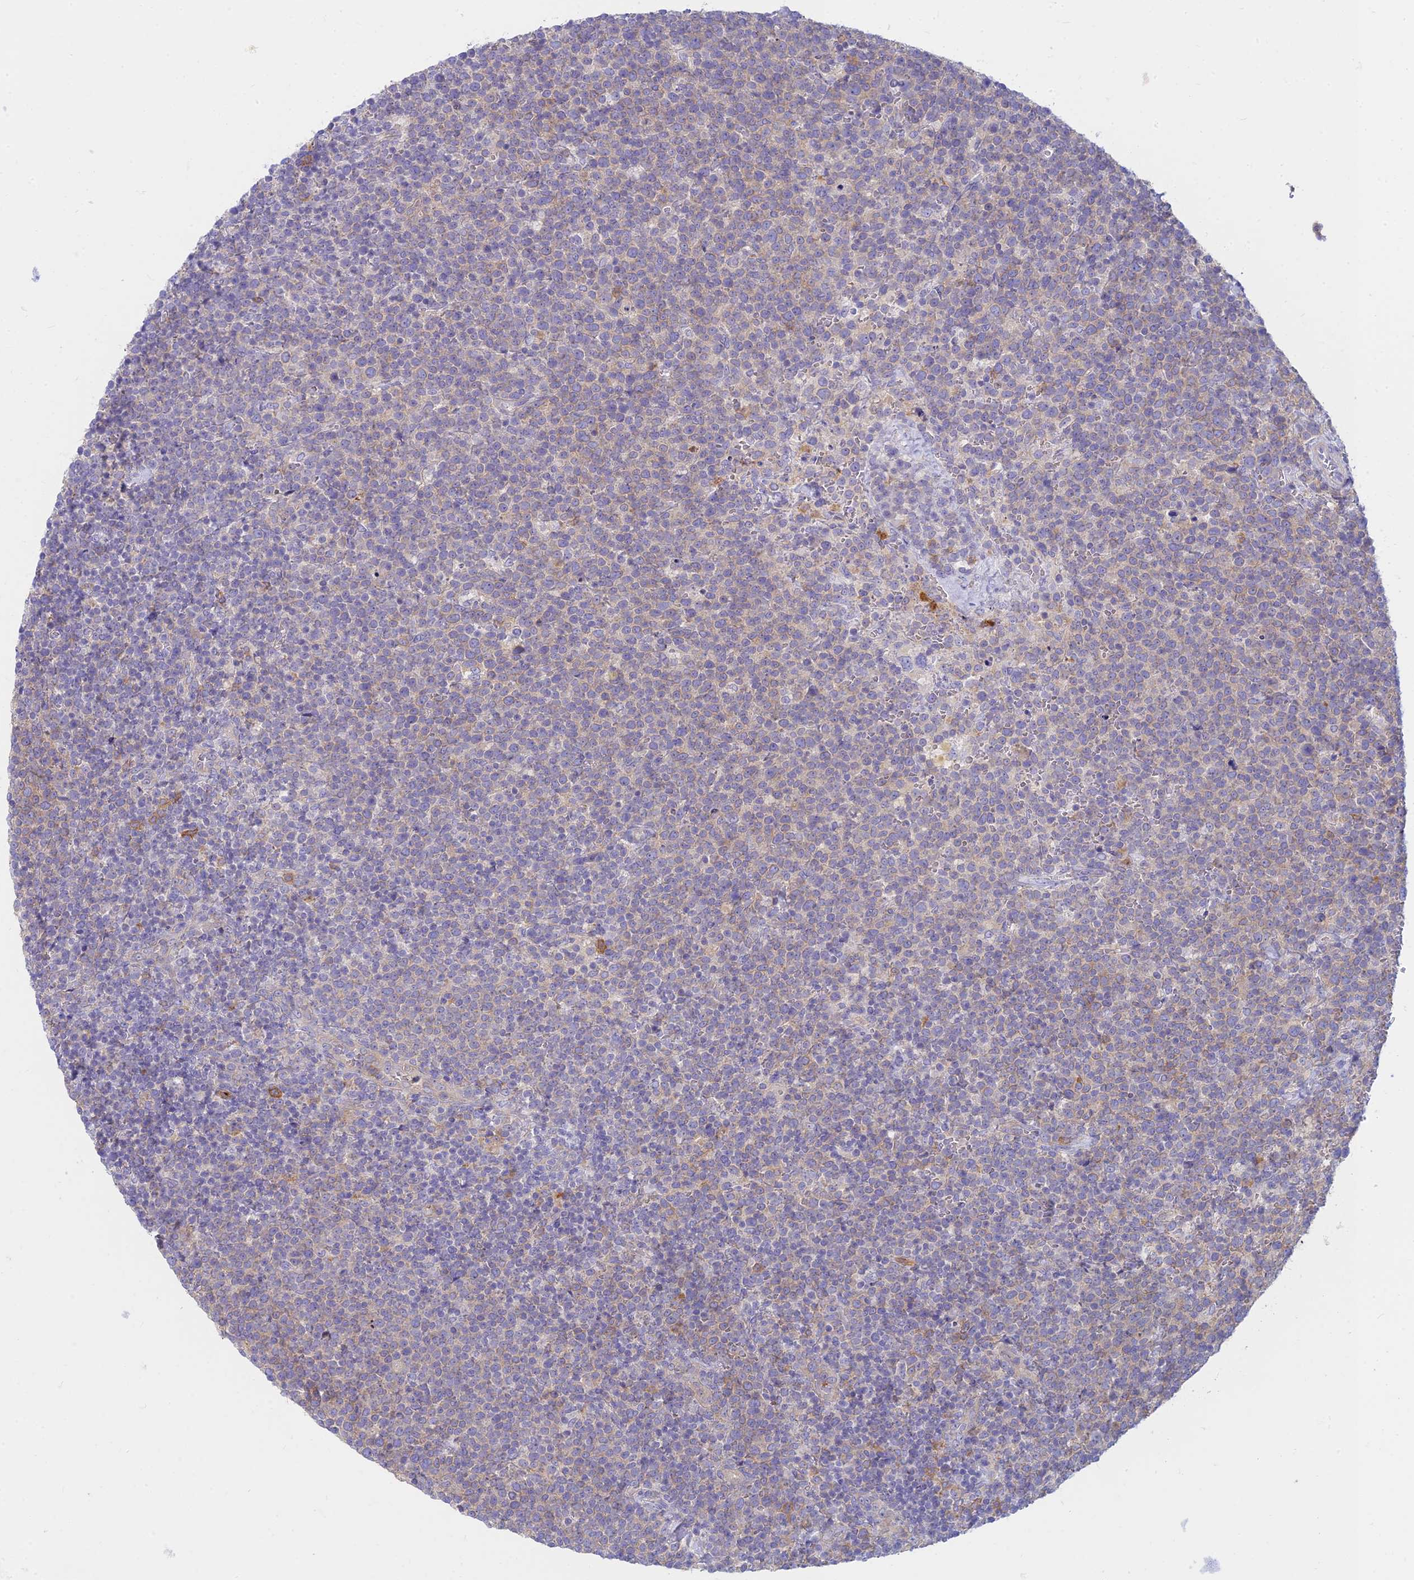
{"staining": {"intensity": "negative", "quantity": "none", "location": "none"}, "tissue": "lymphoma", "cell_type": "Tumor cells", "image_type": "cancer", "snomed": [{"axis": "morphology", "description": "Malignant lymphoma, non-Hodgkin's type, High grade"}, {"axis": "topography", "description": "Lymph node"}], "caption": "An image of lymphoma stained for a protein exhibits no brown staining in tumor cells.", "gene": "STRN4", "patient": {"sex": "male", "age": 61}}